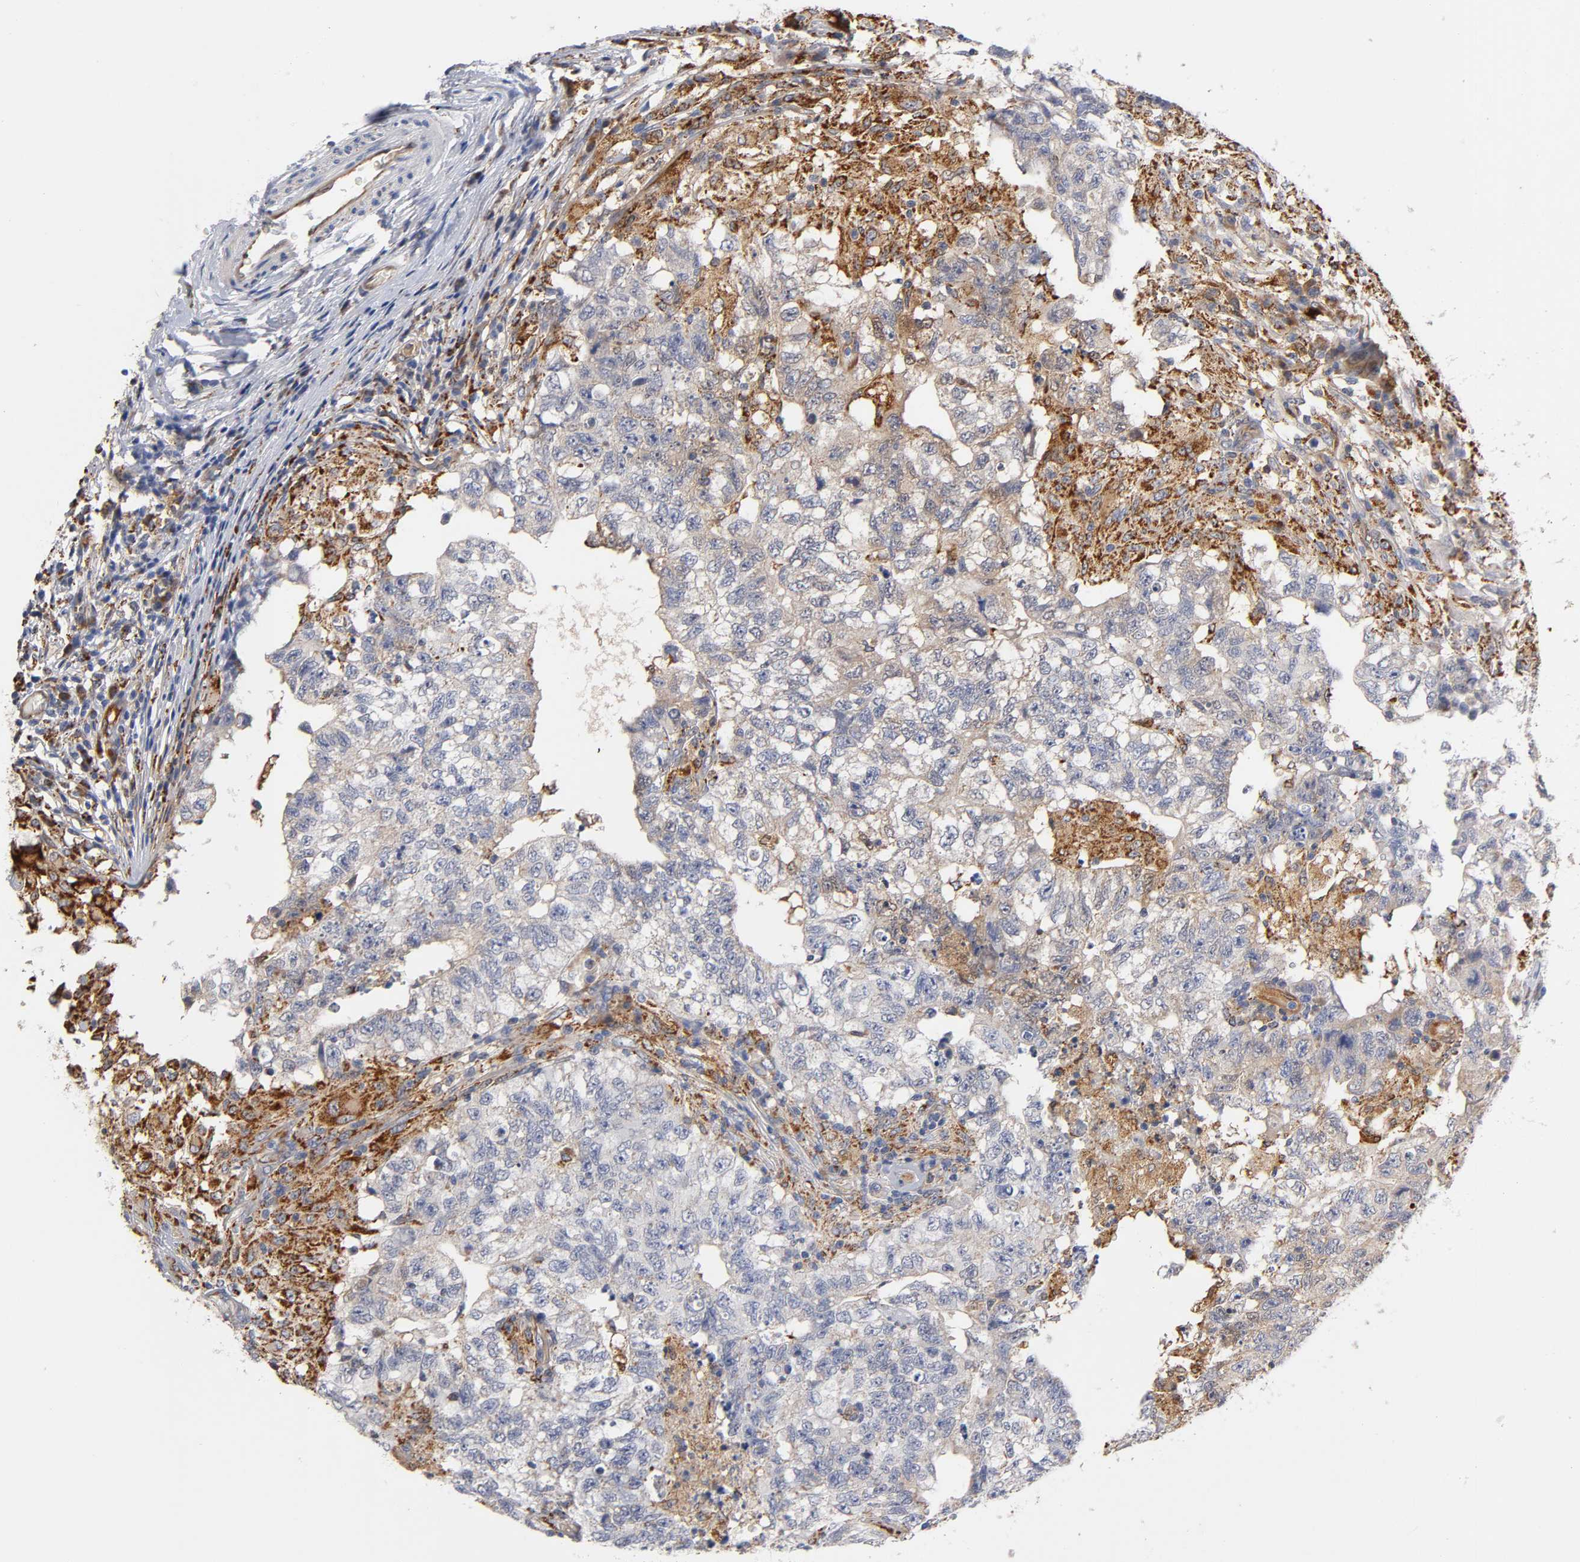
{"staining": {"intensity": "moderate", "quantity": "25%-75%", "location": "cytoplasmic/membranous"}, "tissue": "testis cancer", "cell_type": "Tumor cells", "image_type": "cancer", "snomed": [{"axis": "morphology", "description": "Carcinoma, Embryonal, NOS"}, {"axis": "topography", "description": "Testis"}], "caption": "The micrograph exhibits a brown stain indicating the presence of a protein in the cytoplasmic/membranous of tumor cells in embryonal carcinoma (testis). (Stains: DAB in brown, nuclei in blue, Microscopy: brightfield microscopy at high magnification).", "gene": "ISG15", "patient": {"sex": "male", "age": 21}}